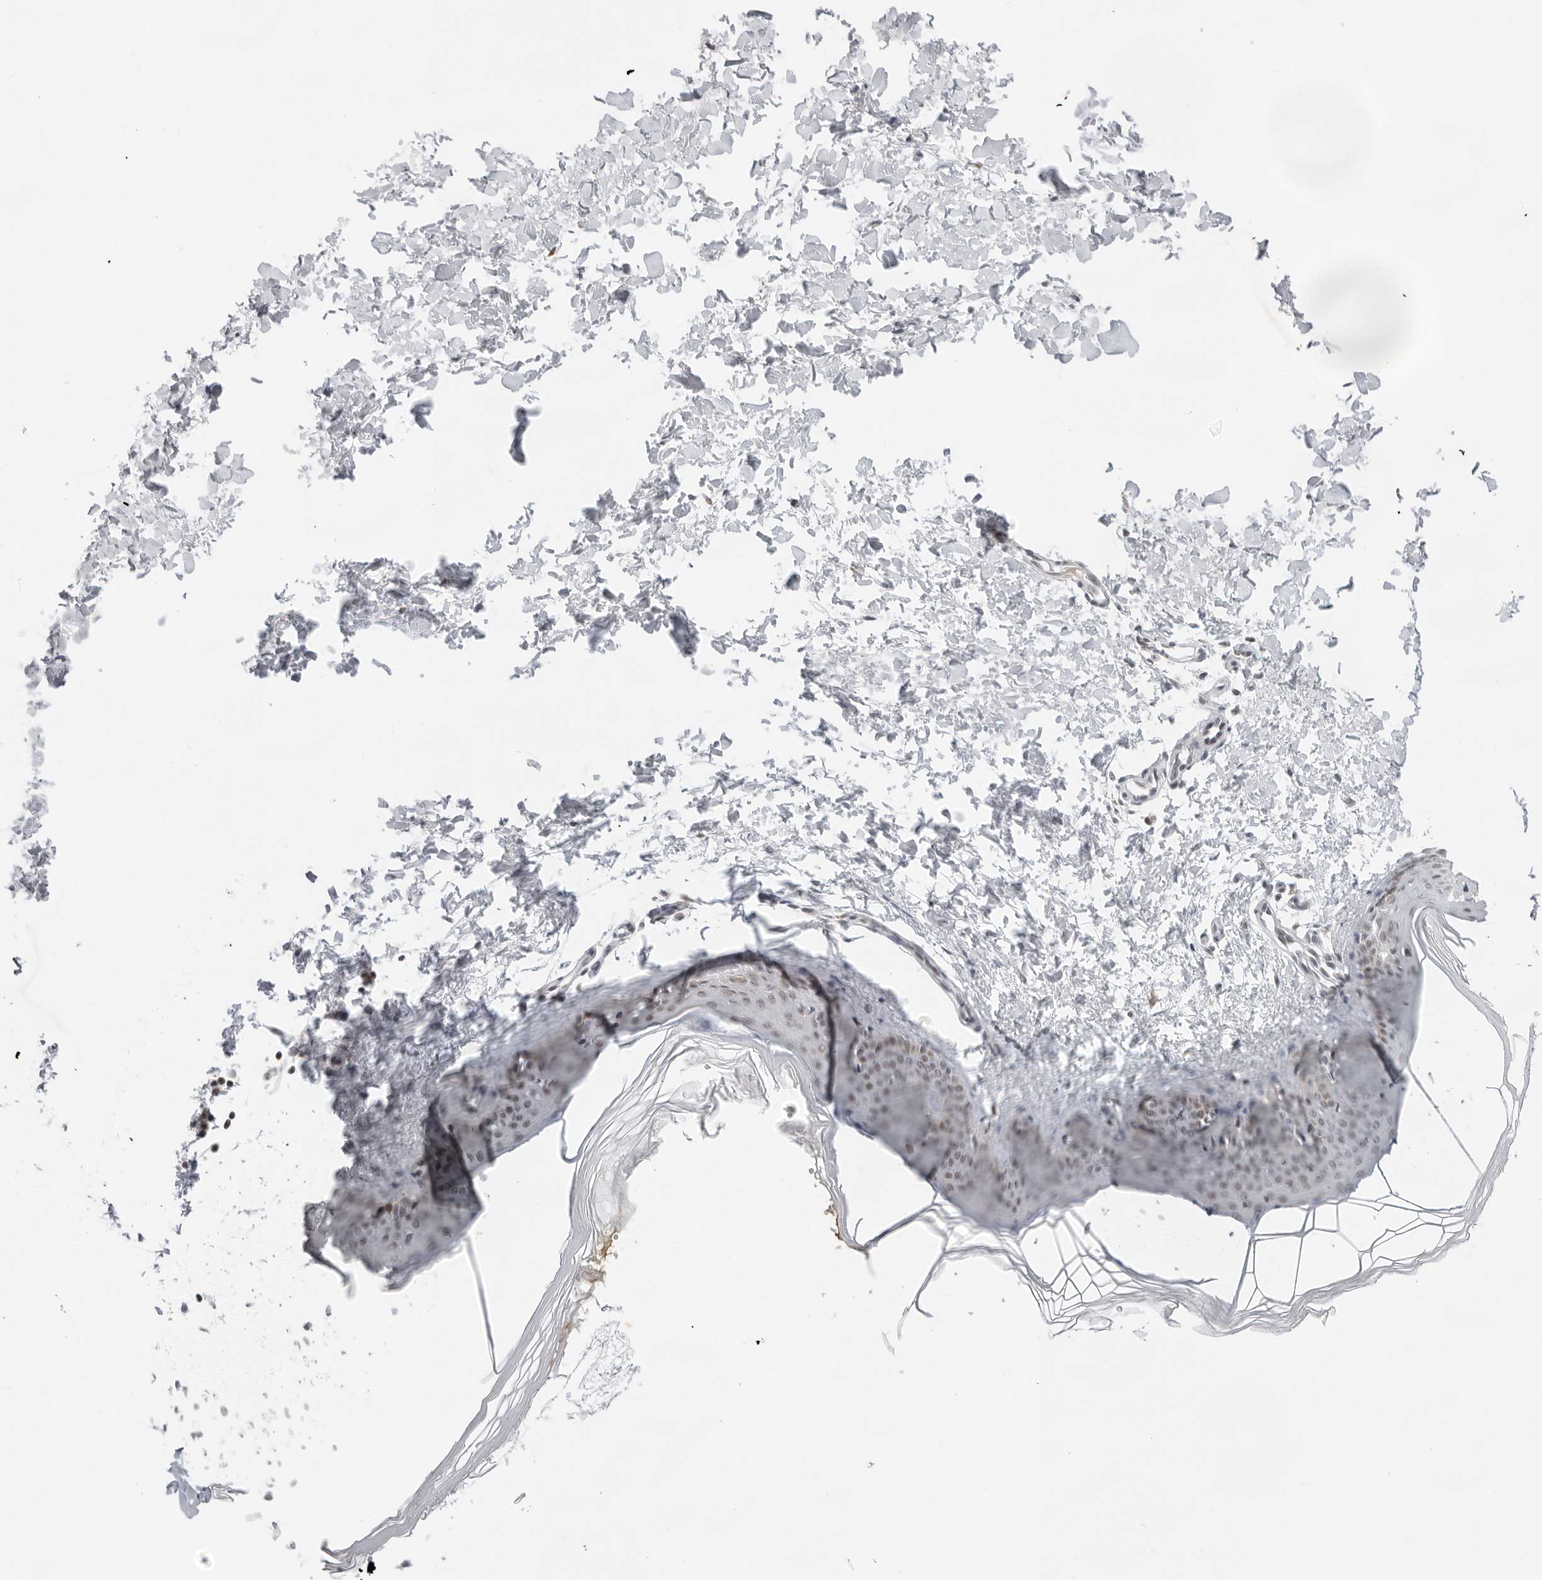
{"staining": {"intensity": "negative", "quantity": "none", "location": "none"}, "tissue": "skin", "cell_type": "Fibroblasts", "image_type": "normal", "snomed": [{"axis": "morphology", "description": "Normal tissue, NOS"}, {"axis": "topography", "description": "Skin"}], "caption": "The immunohistochemistry (IHC) micrograph has no significant staining in fibroblasts of skin.", "gene": "TOX4", "patient": {"sex": "female", "age": 27}}